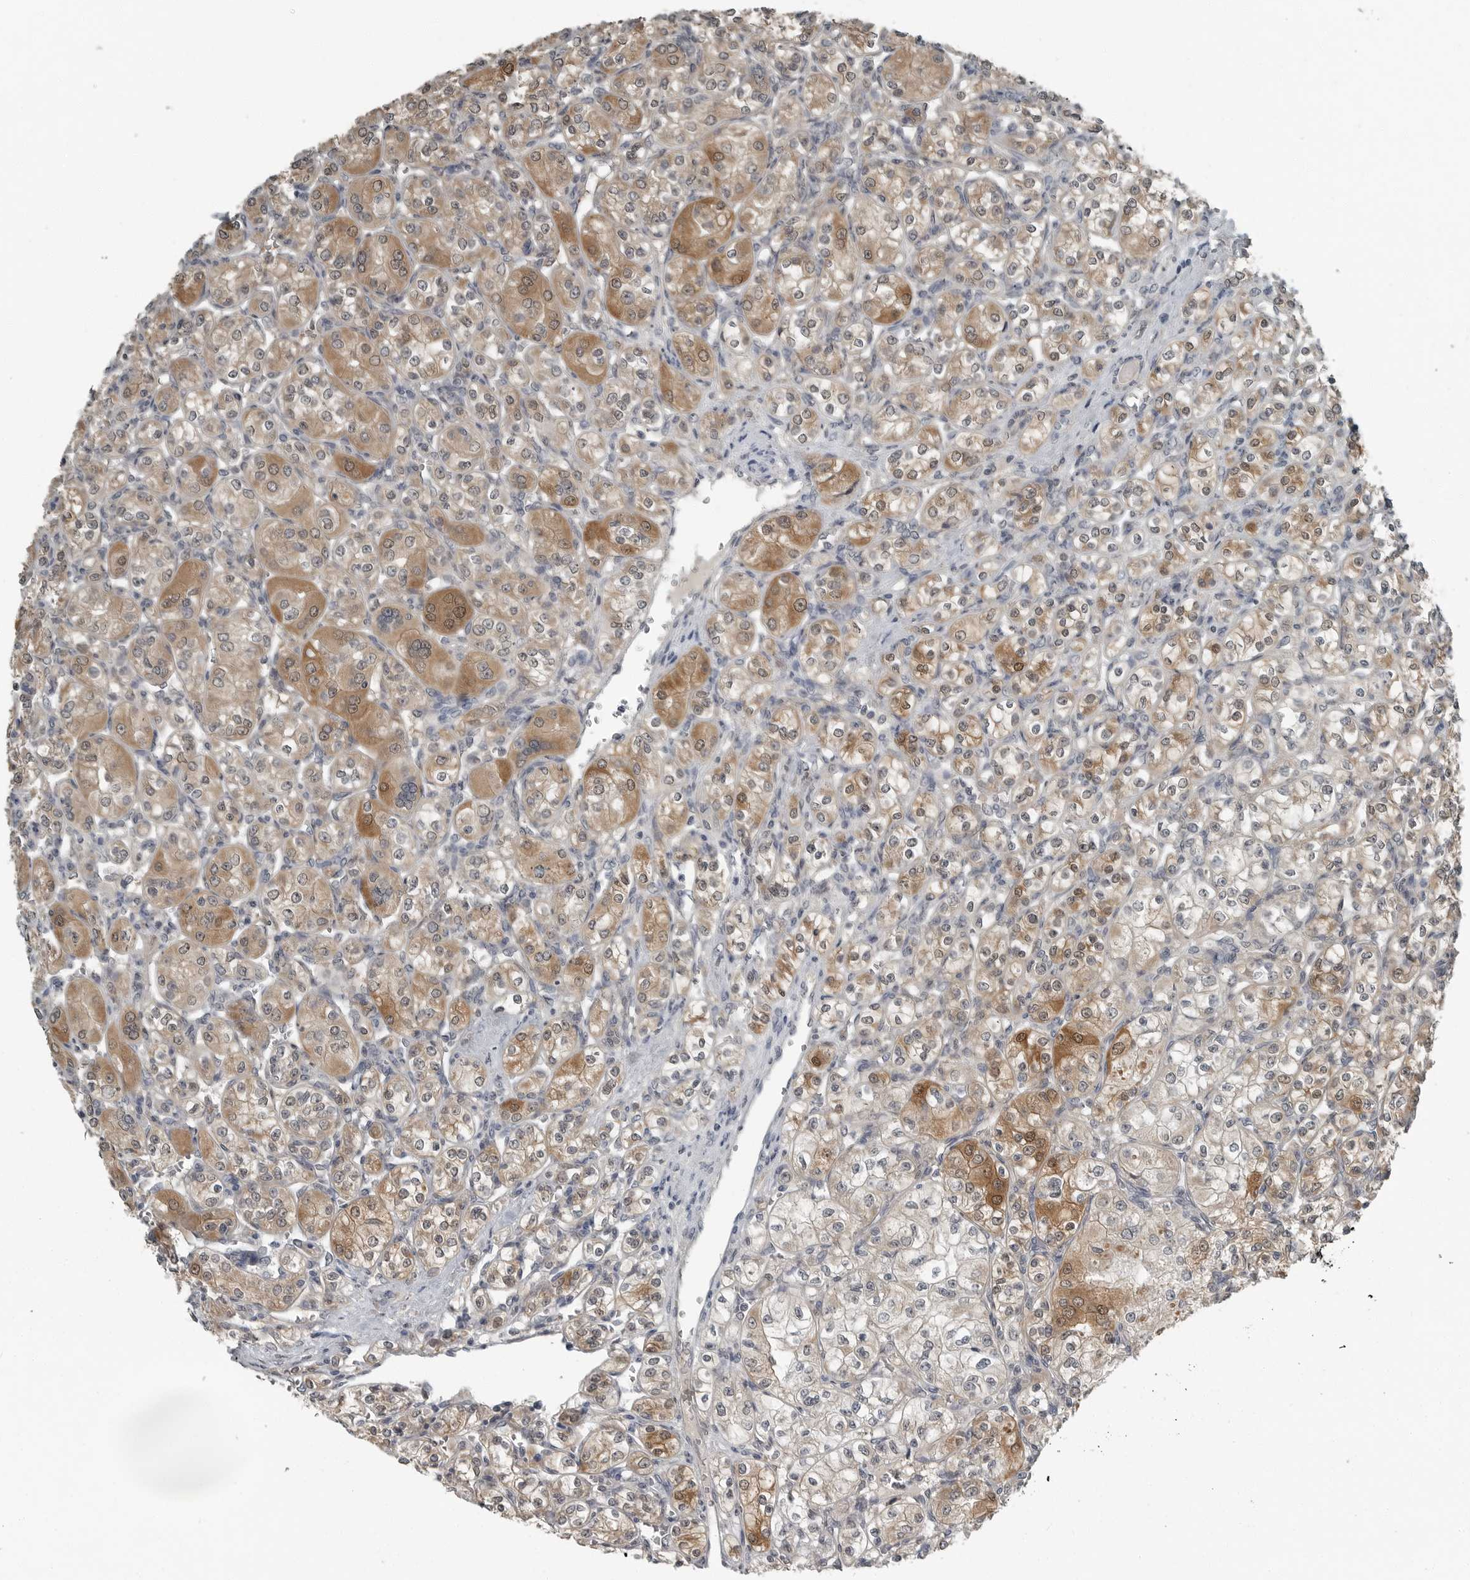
{"staining": {"intensity": "moderate", "quantity": "25%-75%", "location": "cytoplasmic/membranous,nuclear"}, "tissue": "renal cancer", "cell_type": "Tumor cells", "image_type": "cancer", "snomed": [{"axis": "morphology", "description": "Adenocarcinoma, NOS"}, {"axis": "topography", "description": "Kidney"}], "caption": "DAB immunohistochemical staining of renal adenocarcinoma shows moderate cytoplasmic/membranous and nuclear protein staining in approximately 25%-75% of tumor cells.", "gene": "KYAT1", "patient": {"sex": "male", "age": 77}}